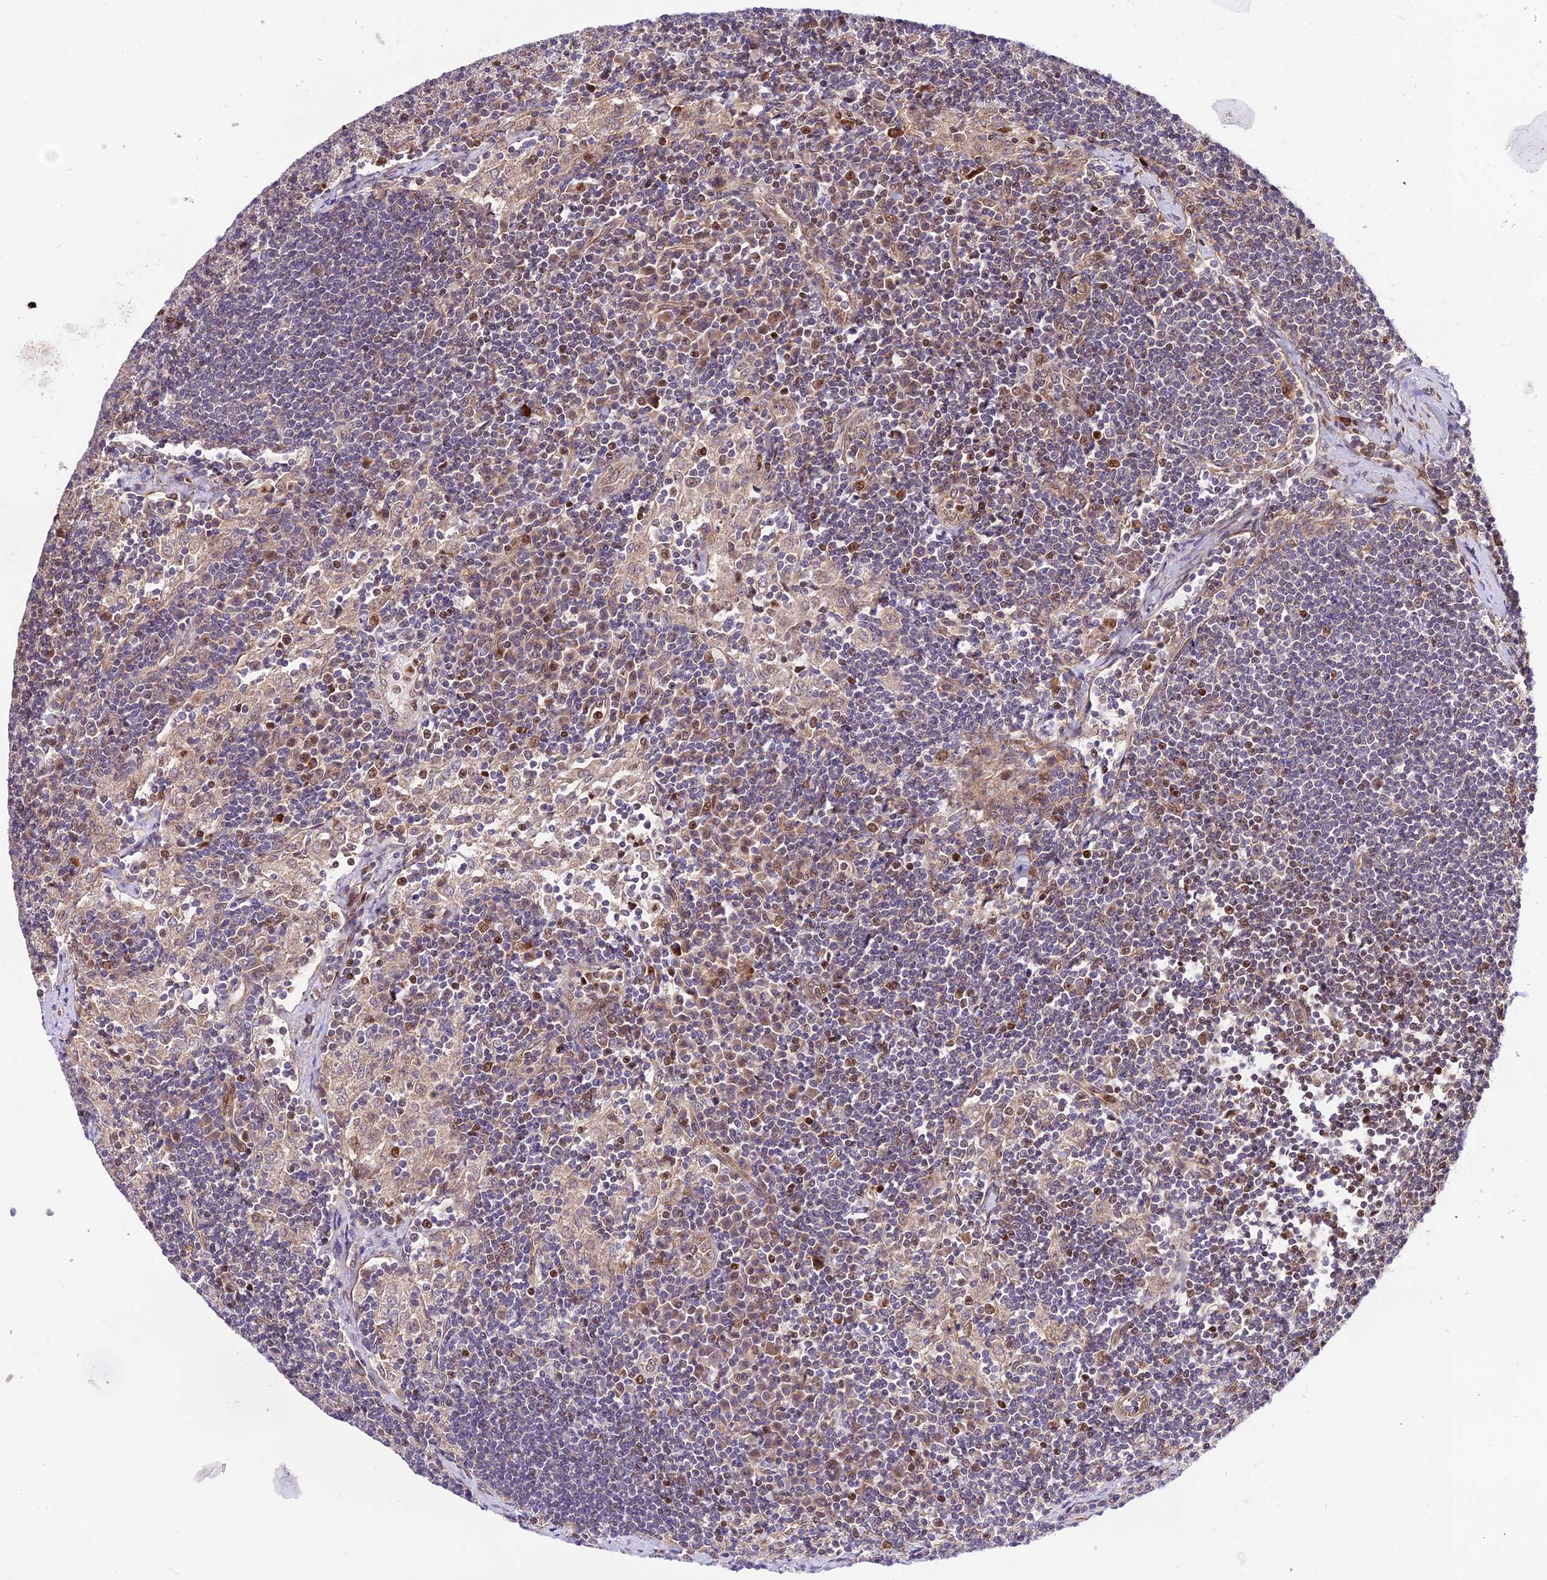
{"staining": {"intensity": "moderate", "quantity": "<25%", "location": "nuclear"}, "tissue": "lymph node", "cell_type": "Non-germinal center cells", "image_type": "normal", "snomed": [{"axis": "morphology", "description": "Normal tissue, NOS"}, {"axis": "topography", "description": "Lymph node"}], "caption": "About <25% of non-germinal center cells in normal human lymph node show moderate nuclear protein expression as visualized by brown immunohistochemical staining.", "gene": "SMG6", "patient": {"sex": "male", "age": 24}}